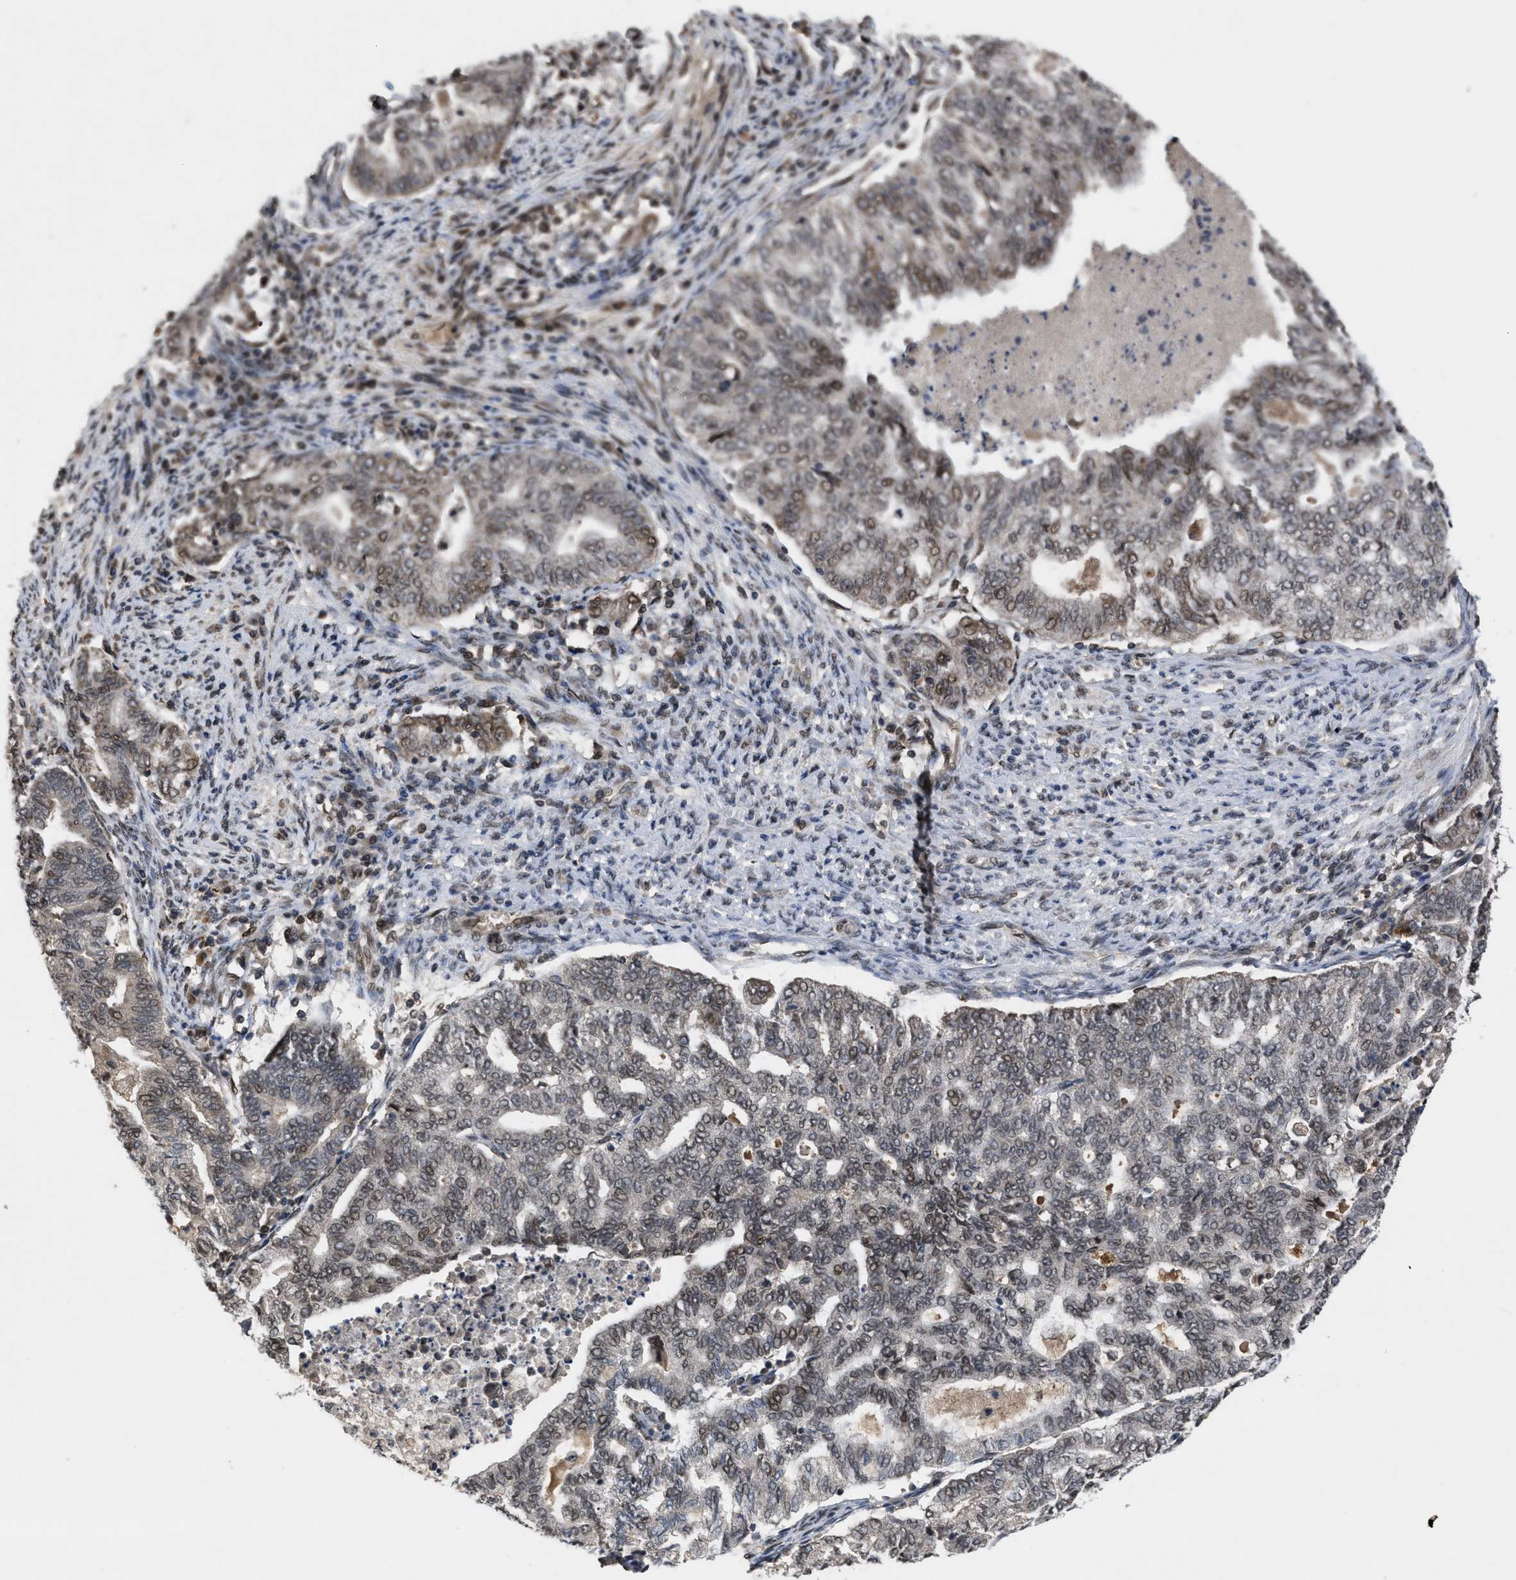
{"staining": {"intensity": "weak", "quantity": "<25%", "location": "cytoplasmic/membranous,nuclear"}, "tissue": "endometrial cancer", "cell_type": "Tumor cells", "image_type": "cancer", "snomed": [{"axis": "morphology", "description": "Adenocarcinoma, NOS"}, {"axis": "topography", "description": "Endometrium"}], "caption": "The photomicrograph reveals no significant expression in tumor cells of endometrial cancer (adenocarcinoma).", "gene": "CRY1", "patient": {"sex": "female", "age": 79}}